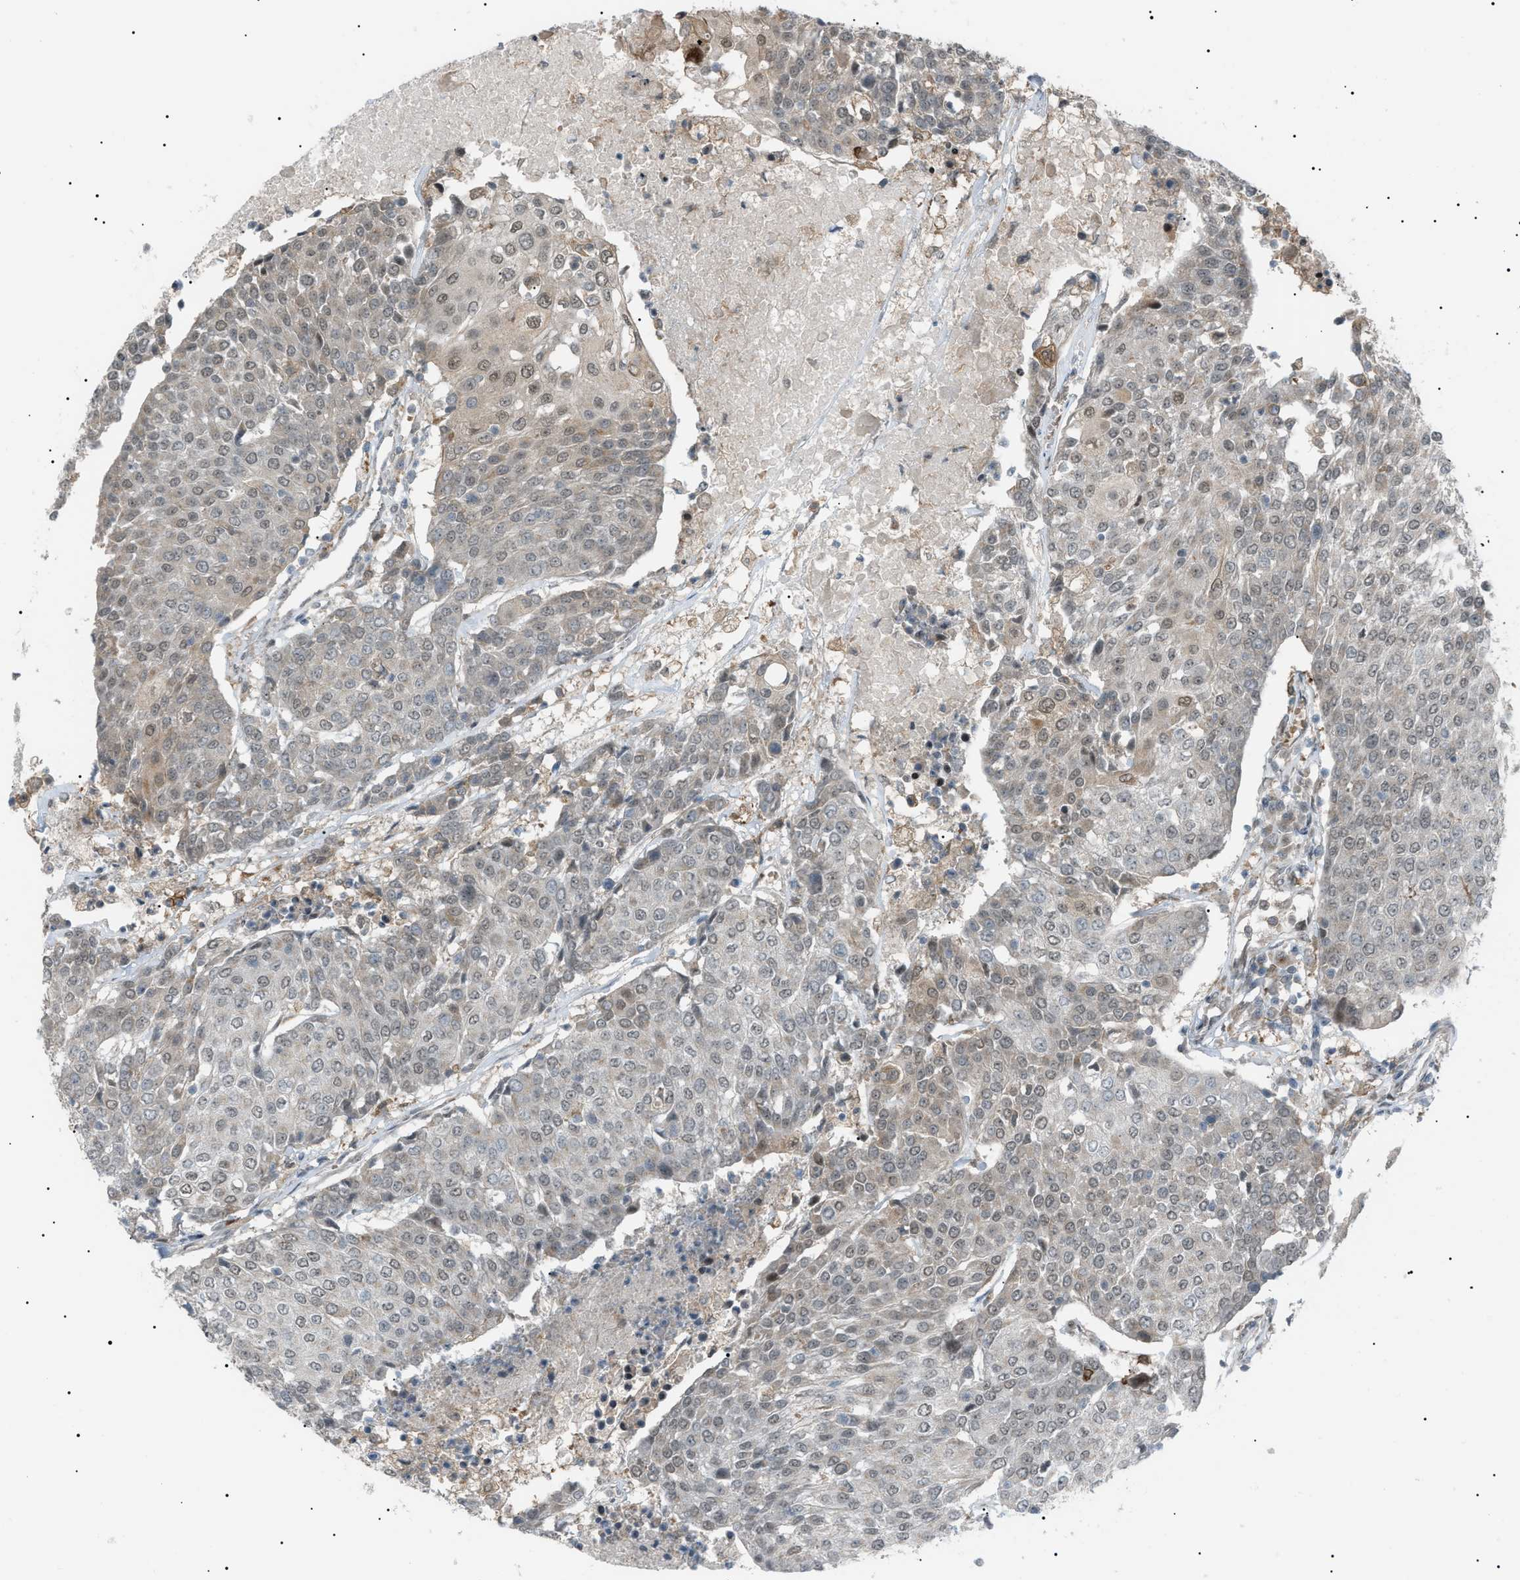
{"staining": {"intensity": "weak", "quantity": "25%-75%", "location": "cytoplasmic/membranous,nuclear"}, "tissue": "urothelial cancer", "cell_type": "Tumor cells", "image_type": "cancer", "snomed": [{"axis": "morphology", "description": "Urothelial carcinoma, High grade"}, {"axis": "topography", "description": "Urinary bladder"}], "caption": "Urothelial cancer tissue demonstrates weak cytoplasmic/membranous and nuclear expression in about 25%-75% of tumor cells, visualized by immunohistochemistry.", "gene": "LPIN2", "patient": {"sex": "female", "age": 85}}